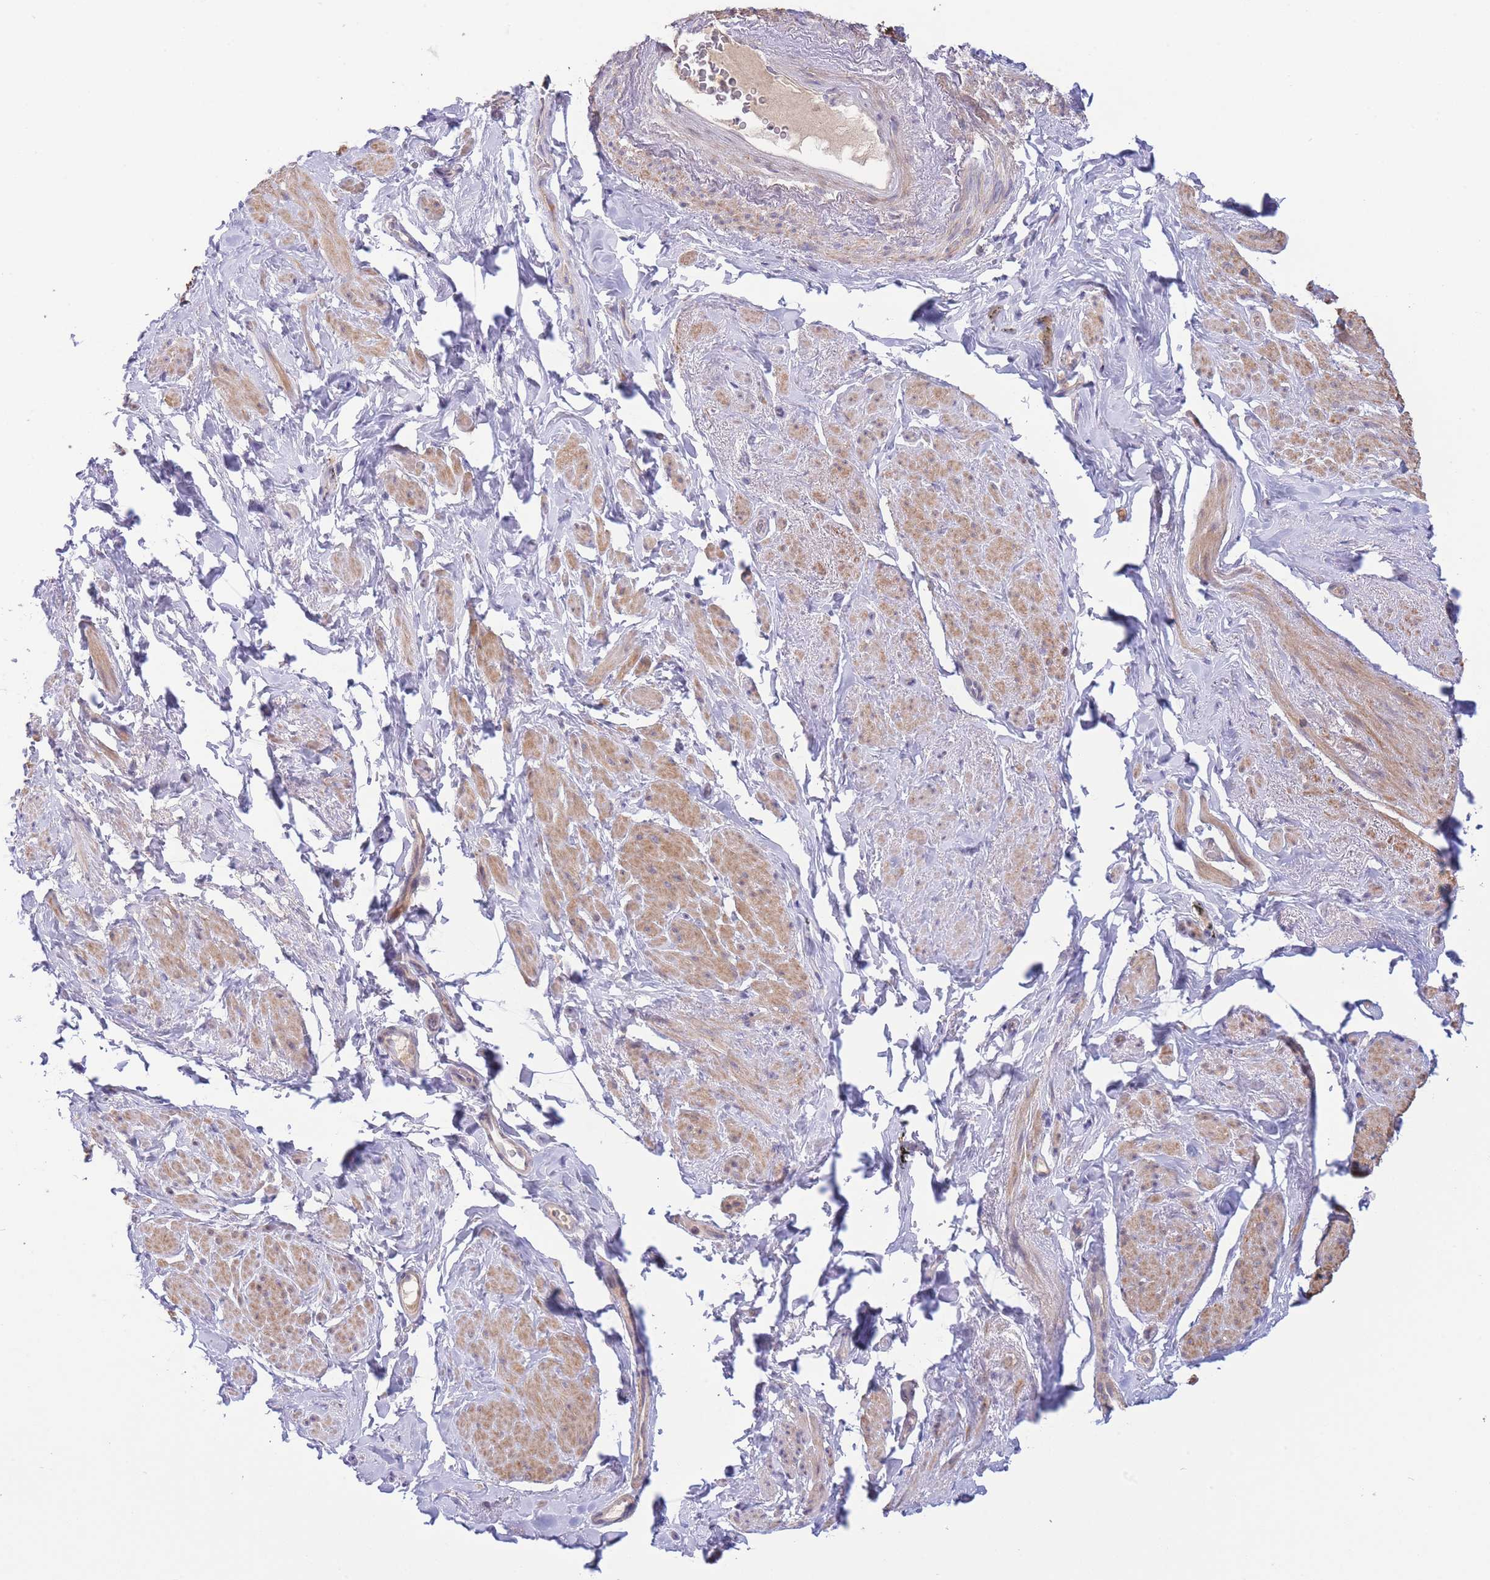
{"staining": {"intensity": "moderate", "quantity": "25%-75%", "location": "cytoplasmic/membranous"}, "tissue": "smooth muscle", "cell_type": "Smooth muscle cells", "image_type": "normal", "snomed": [{"axis": "morphology", "description": "Normal tissue, NOS"}, {"axis": "topography", "description": "Smooth muscle"}, {"axis": "topography", "description": "Peripheral nerve tissue"}], "caption": "Human smooth muscle stained for a protein (brown) shows moderate cytoplasmic/membranous positive expression in approximately 25%-75% of smooth muscle cells.", "gene": "ZNF304", "patient": {"sex": "male", "age": 69}}